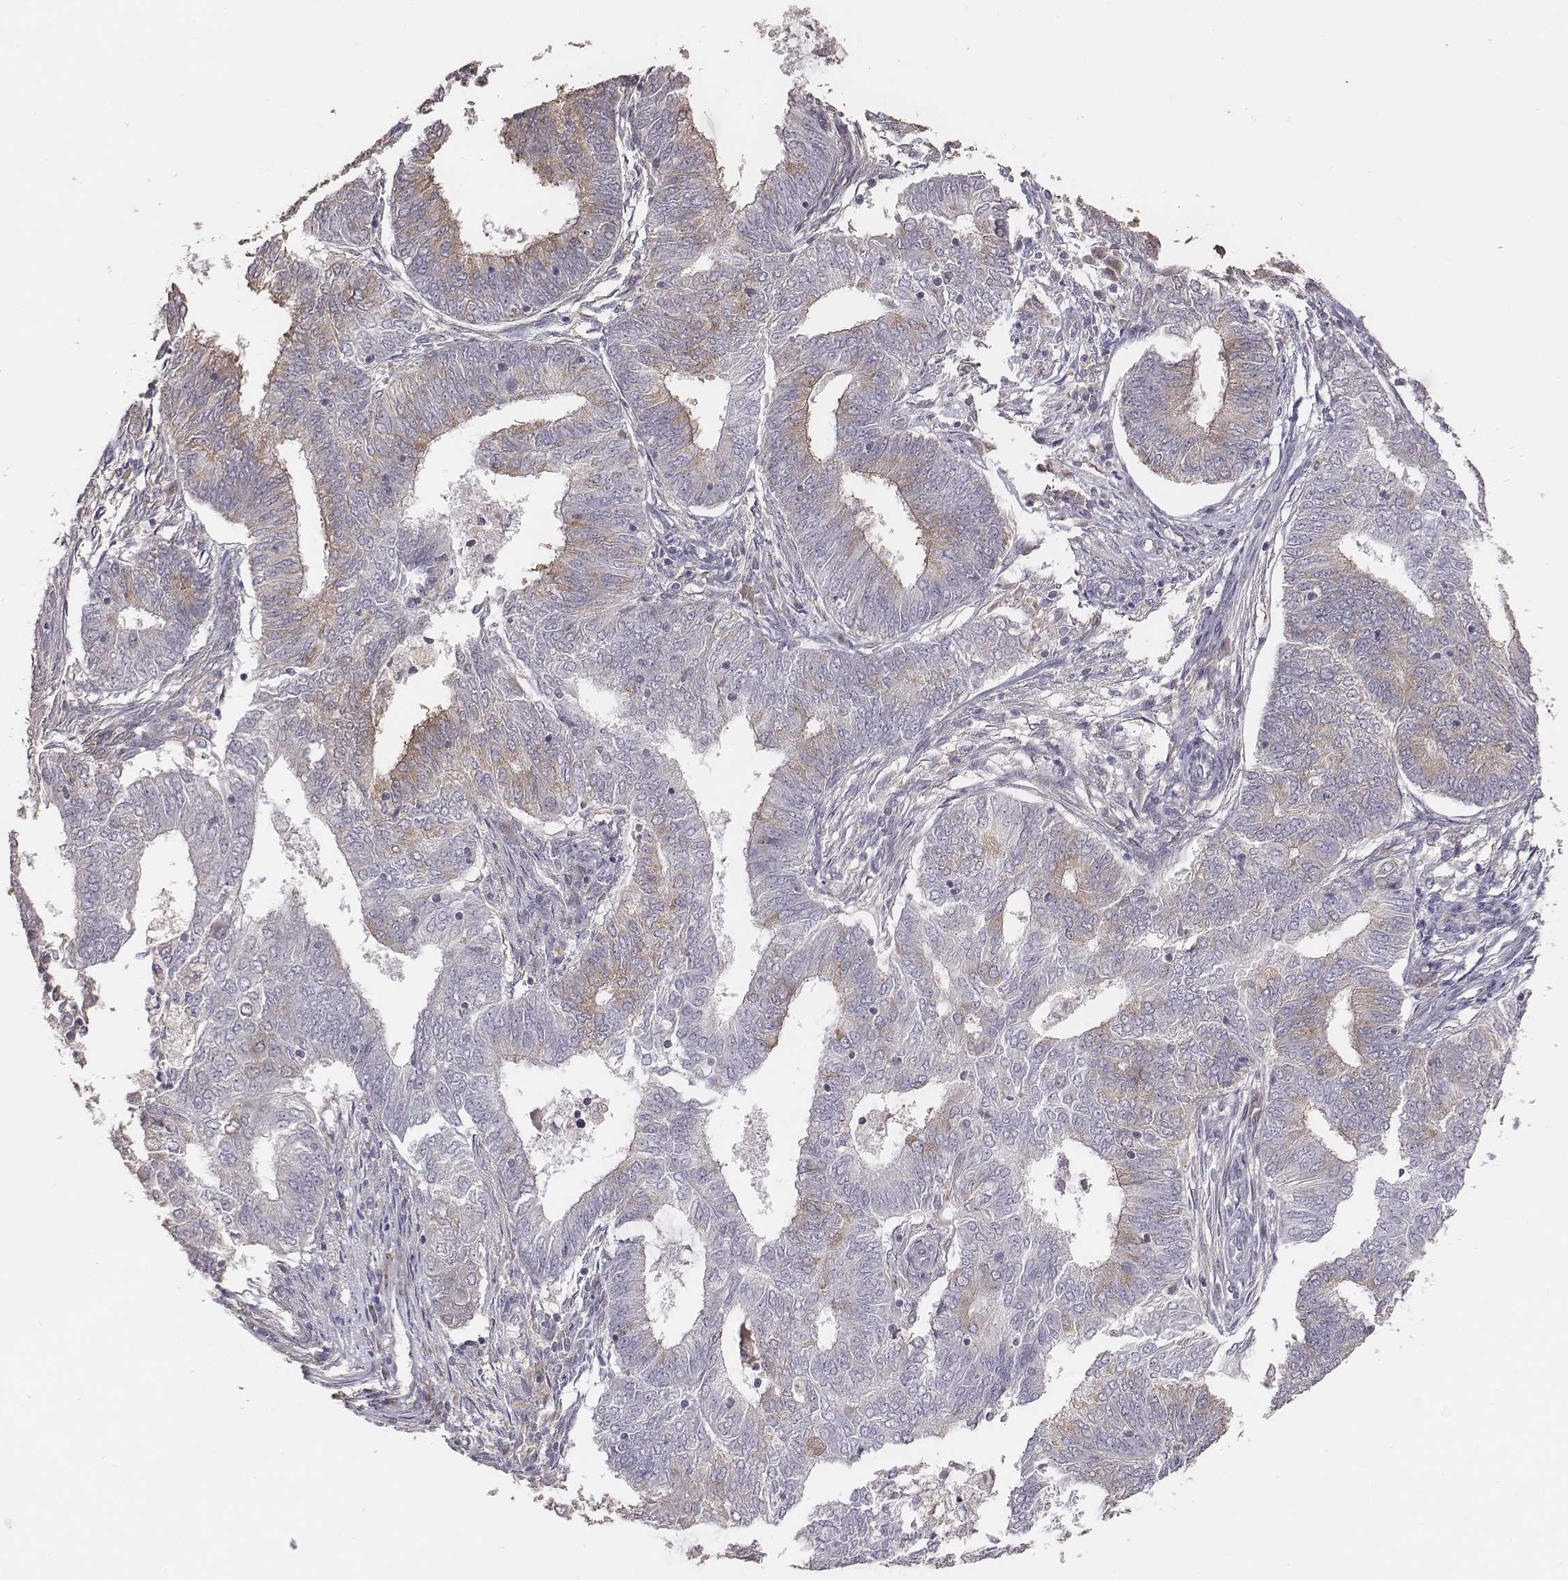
{"staining": {"intensity": "moderate", "quantity": "<25%", "location": "cytoplasmic/membranous"}, "tissue": "endometrial cancer", "cell_type": "Tumor cells", "image_type": "cancer", "snomed": [{"axis": "morphology", "description": "Adenocarcinoma, NOS"}, {"axis": "topography", "description": "Endometrium"}], "caption": "A brown stain labels moderate cytoplasmic/membranous positivity of a protein in endometrial cancer (adenocarcinoma) tumor cells.", "gene": "AP1B1", "patient": {"sex": "female", "age": 62}}